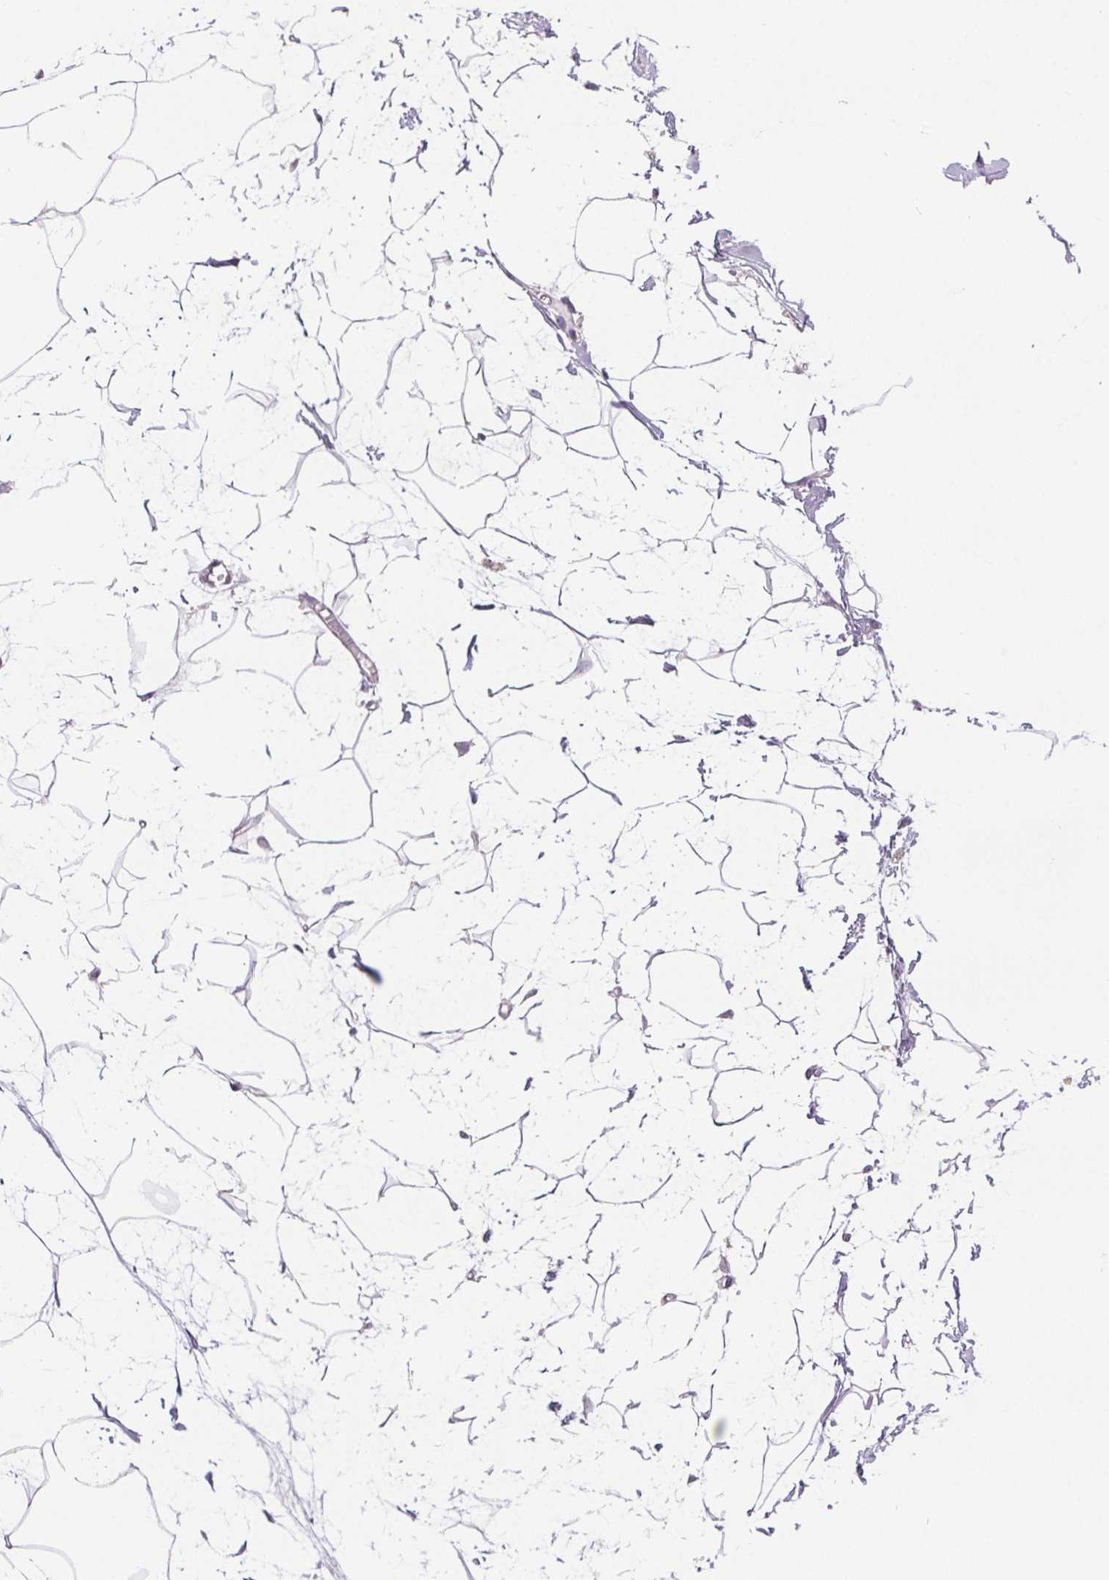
{"staining": {"intensity": "negative", "quantity": "none", "location": "none"}, "tissue": "breast", "cell_type": "Adipocytes", "image_type": "normal", "snomed": [{"axis": "morphology", "description": "Normal tissue, NOS"}, {"axis": "topography", "description": "Breast"}], "caption": "A high-resolution micrograph shows immunohistochemistry staining of unremarkable breast, which displays no significant staining in adipocytes.", "gene": "ATP1A1", "patient": {"sex": "female", "age": 45}}